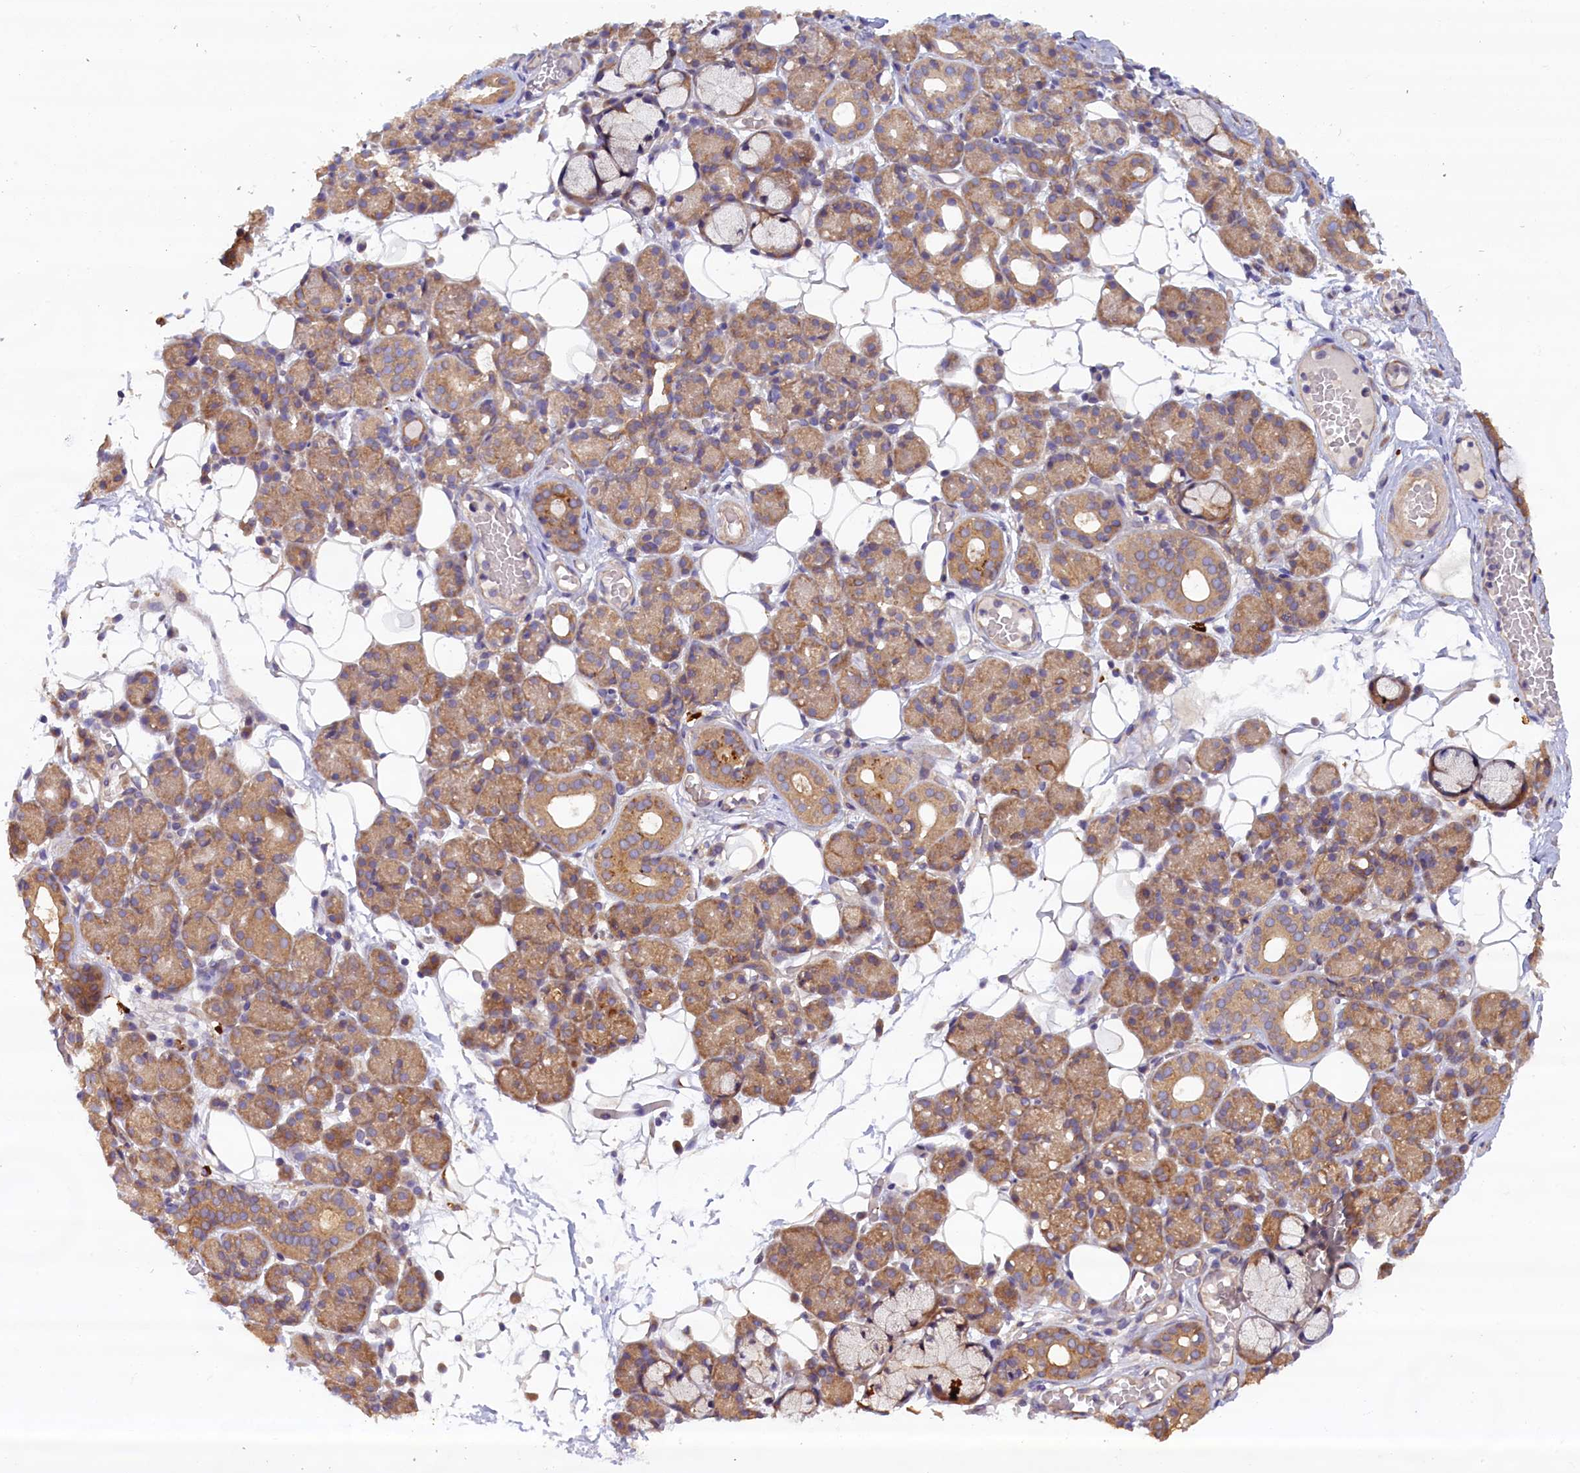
{"staining": {"intensity": "moderate", "quantity": "25%-75%", "location": "cytoplasmic/membranous"}, "tissue": "salivary gland", "cell_type": "Glandular cells", "image_type": "normal", "snomed": [{"axis": "morphology", "description": "Normal tissue, NOS"}, {"axis": "topography", "description": "Salivary gland"}], "caption": "The photomicrograph exhibits a brown stain indicating the presence of a protein in the cytoplasmic/membranous of glandular cells in salivary gland.", "gene": "CCDC9B", "patient": {"sex": "male", "age": 63}}